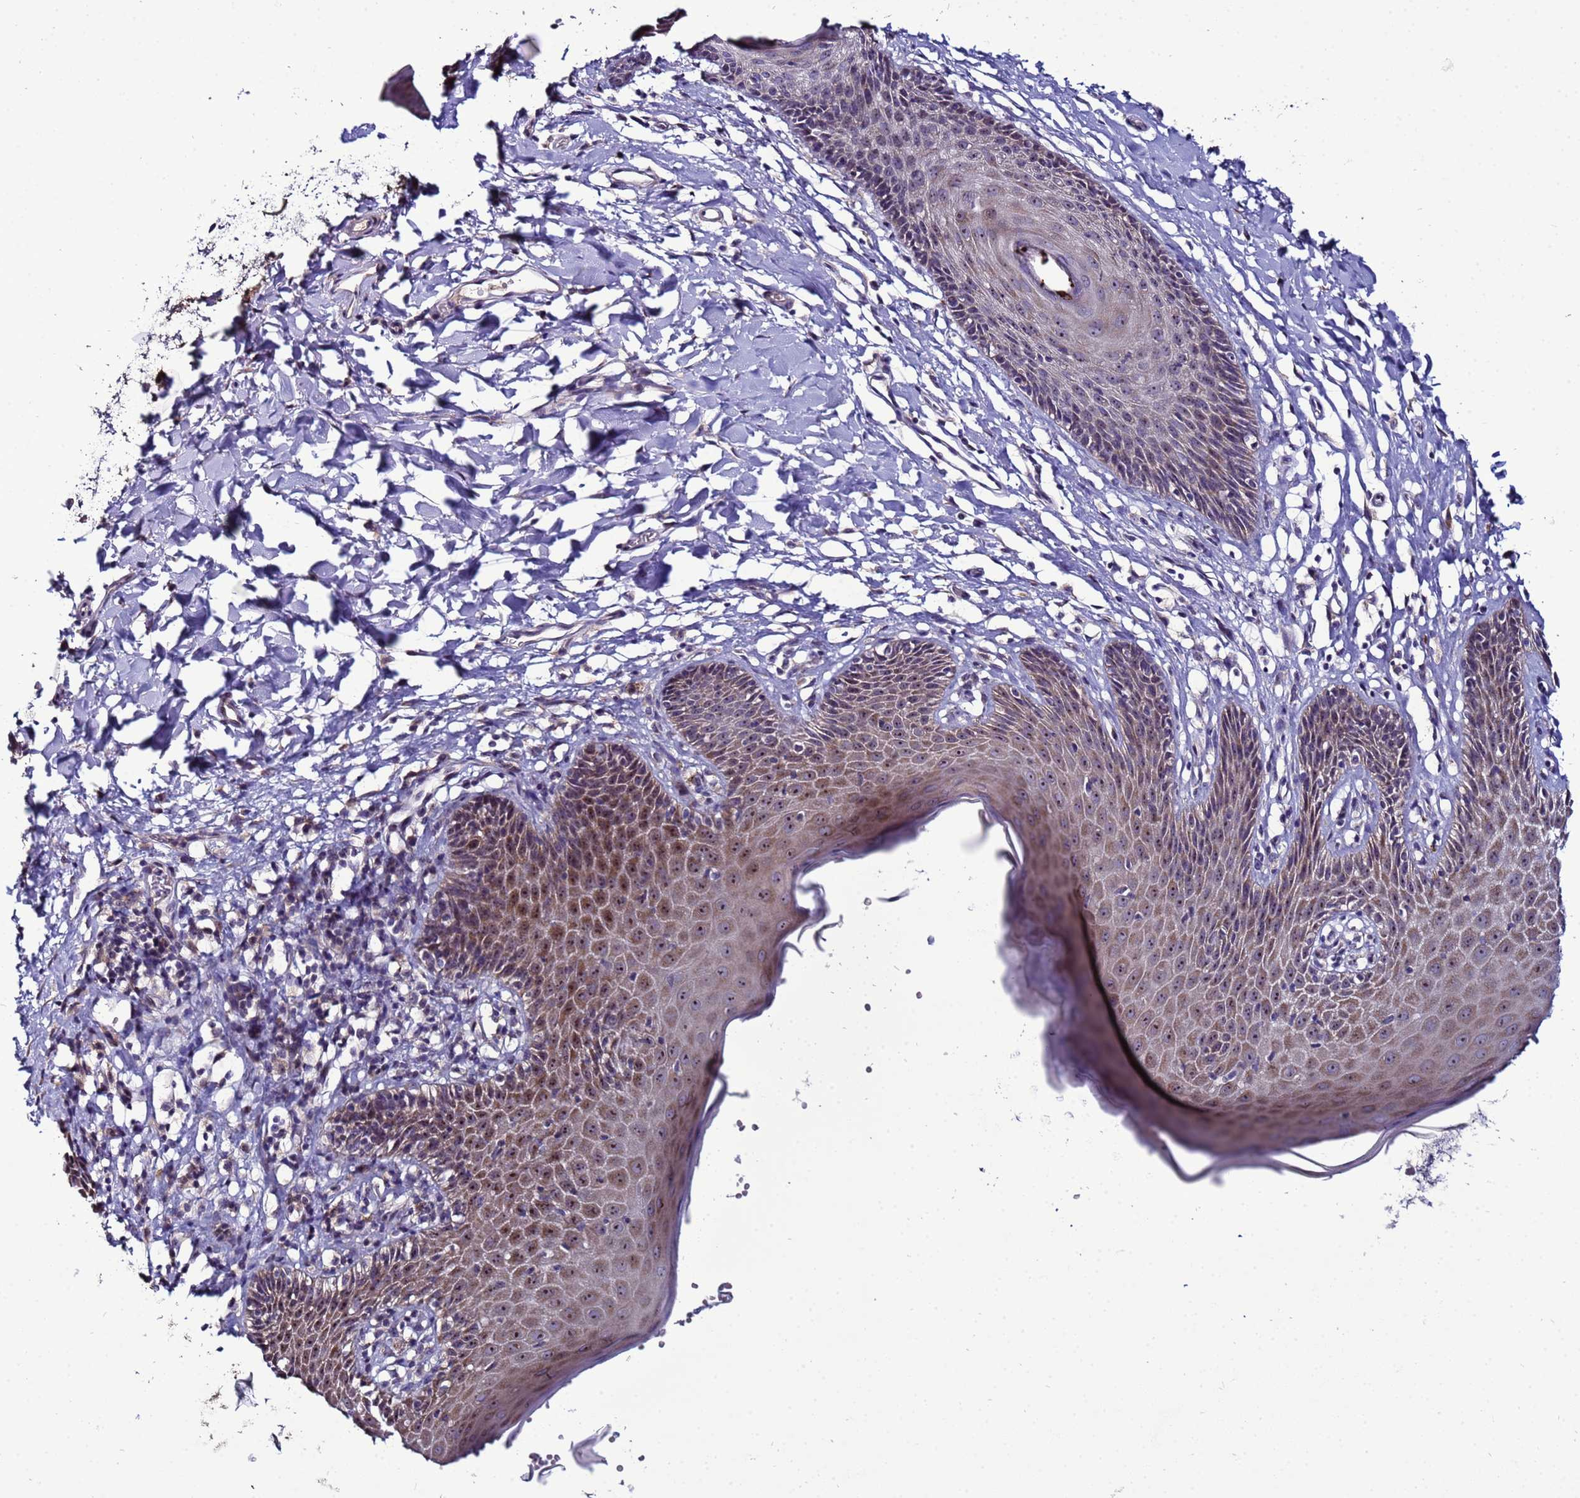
{"staining": {"intensity": "moderate", "quantity": ">75%", "location": "cytoplasmic/membranous,nuclear"}, "tissue": "skin", "cell_type": "Epidermal cells", "image_type": "normal", "snomed": [{"axis": "morphology", "description": "Normal tissue, NOS"}, {"axis": "topography", "description": "Vulva"}], "caption": "This photomicrograph demonstrates IHC staining of unremarkable human skin, with medium moderate cytoplasmic/membranous,nuclear expression in approximately >75% of epidermal cells.", "gene": "NOL8", "patient": {"sex": "female", "age": 68}}